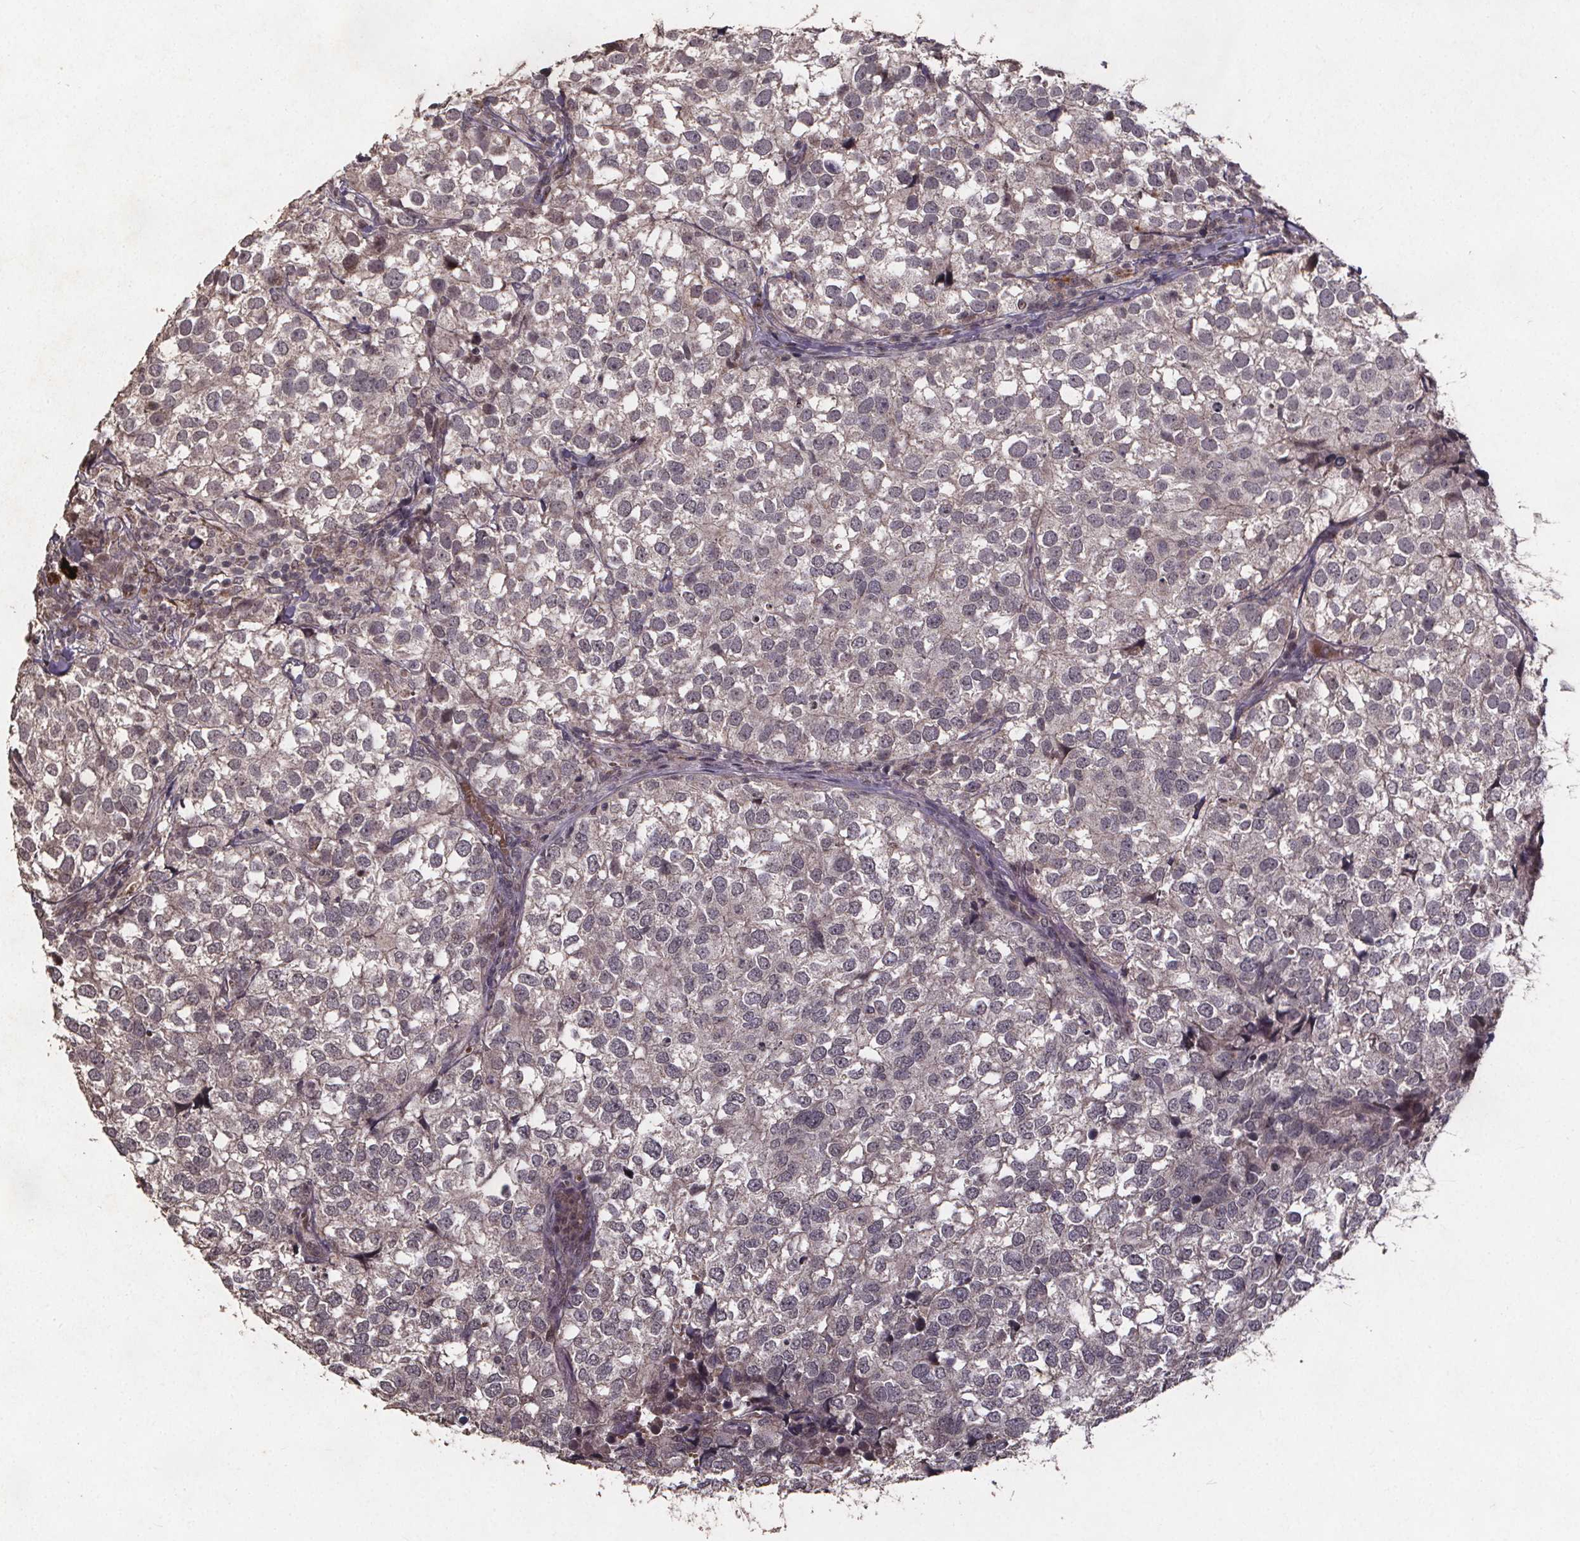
{"staining": {"intensity": "negative", "quantity": "none", "location": "none"}, "tissue": "breast cancer", "cell_type": "Tumor cells", "image_type": "cancer", "snomed": [{"axis": "morphology", "description": "Duct carcinoma"}, {"axis": "topography", "description": "Breast"}], "caption": "The histopathology image exhibits no significant positivity in tumor cells of breast cancer.", "gene": "GPX3", "patient": {"sex": "female", "age": 30}}